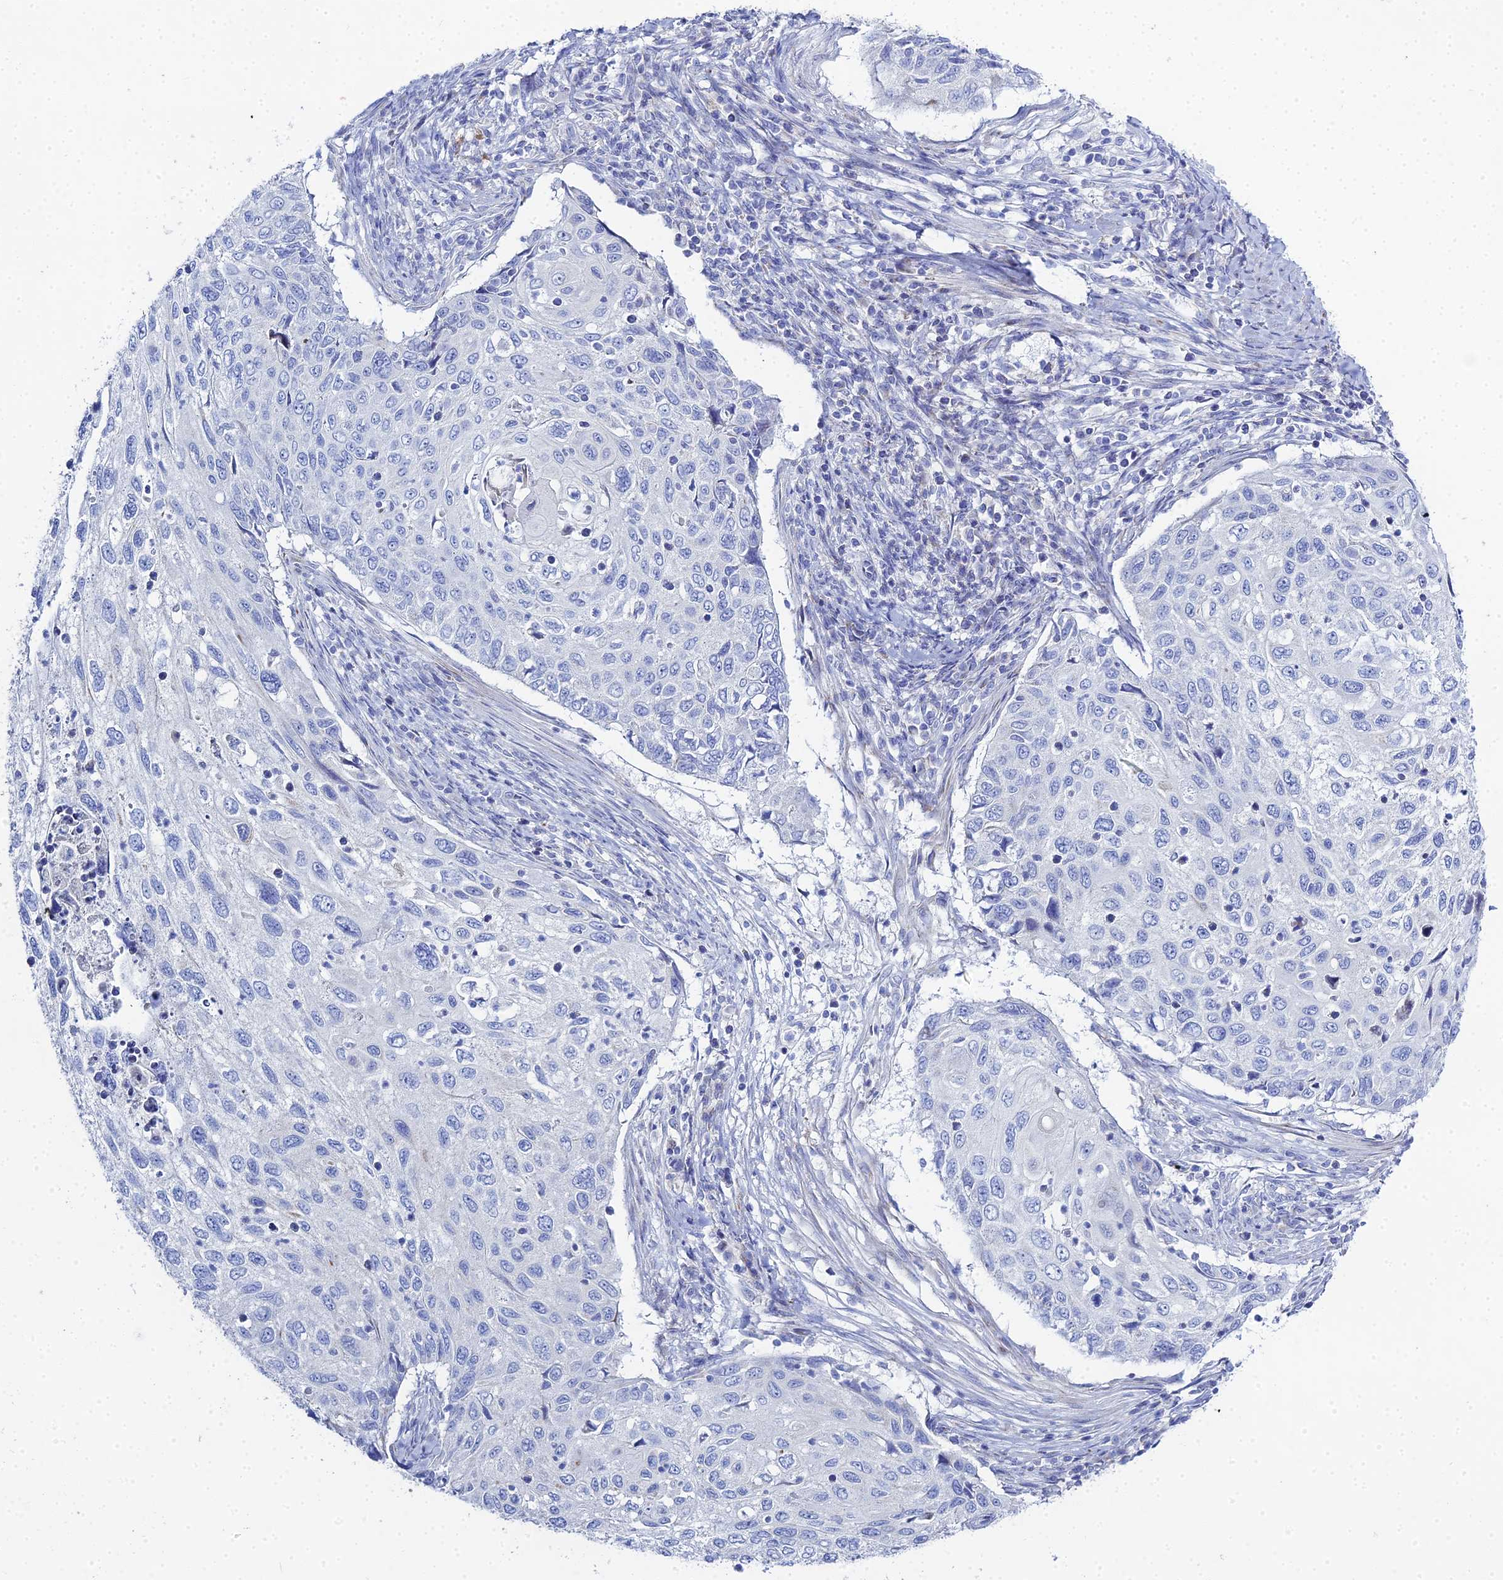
{"staining": {"intensity": "negative", "quantity": "none", "location": "none"}, "tissue": "cervical cancer", "cell_type": "Tumor cells", "image_type": "cancer", "snomed": [{"axis": "morphology", "description": "Squamous cell carcinoma, NOS"}, {"axis": "topography", "description": "Cervix"}], "caption": "Tumor cells are negative for protein expression in human cervical squamous cell carcinoma.", "gene": "DHX34", "patient": {"sex": "female", "age": 70}}